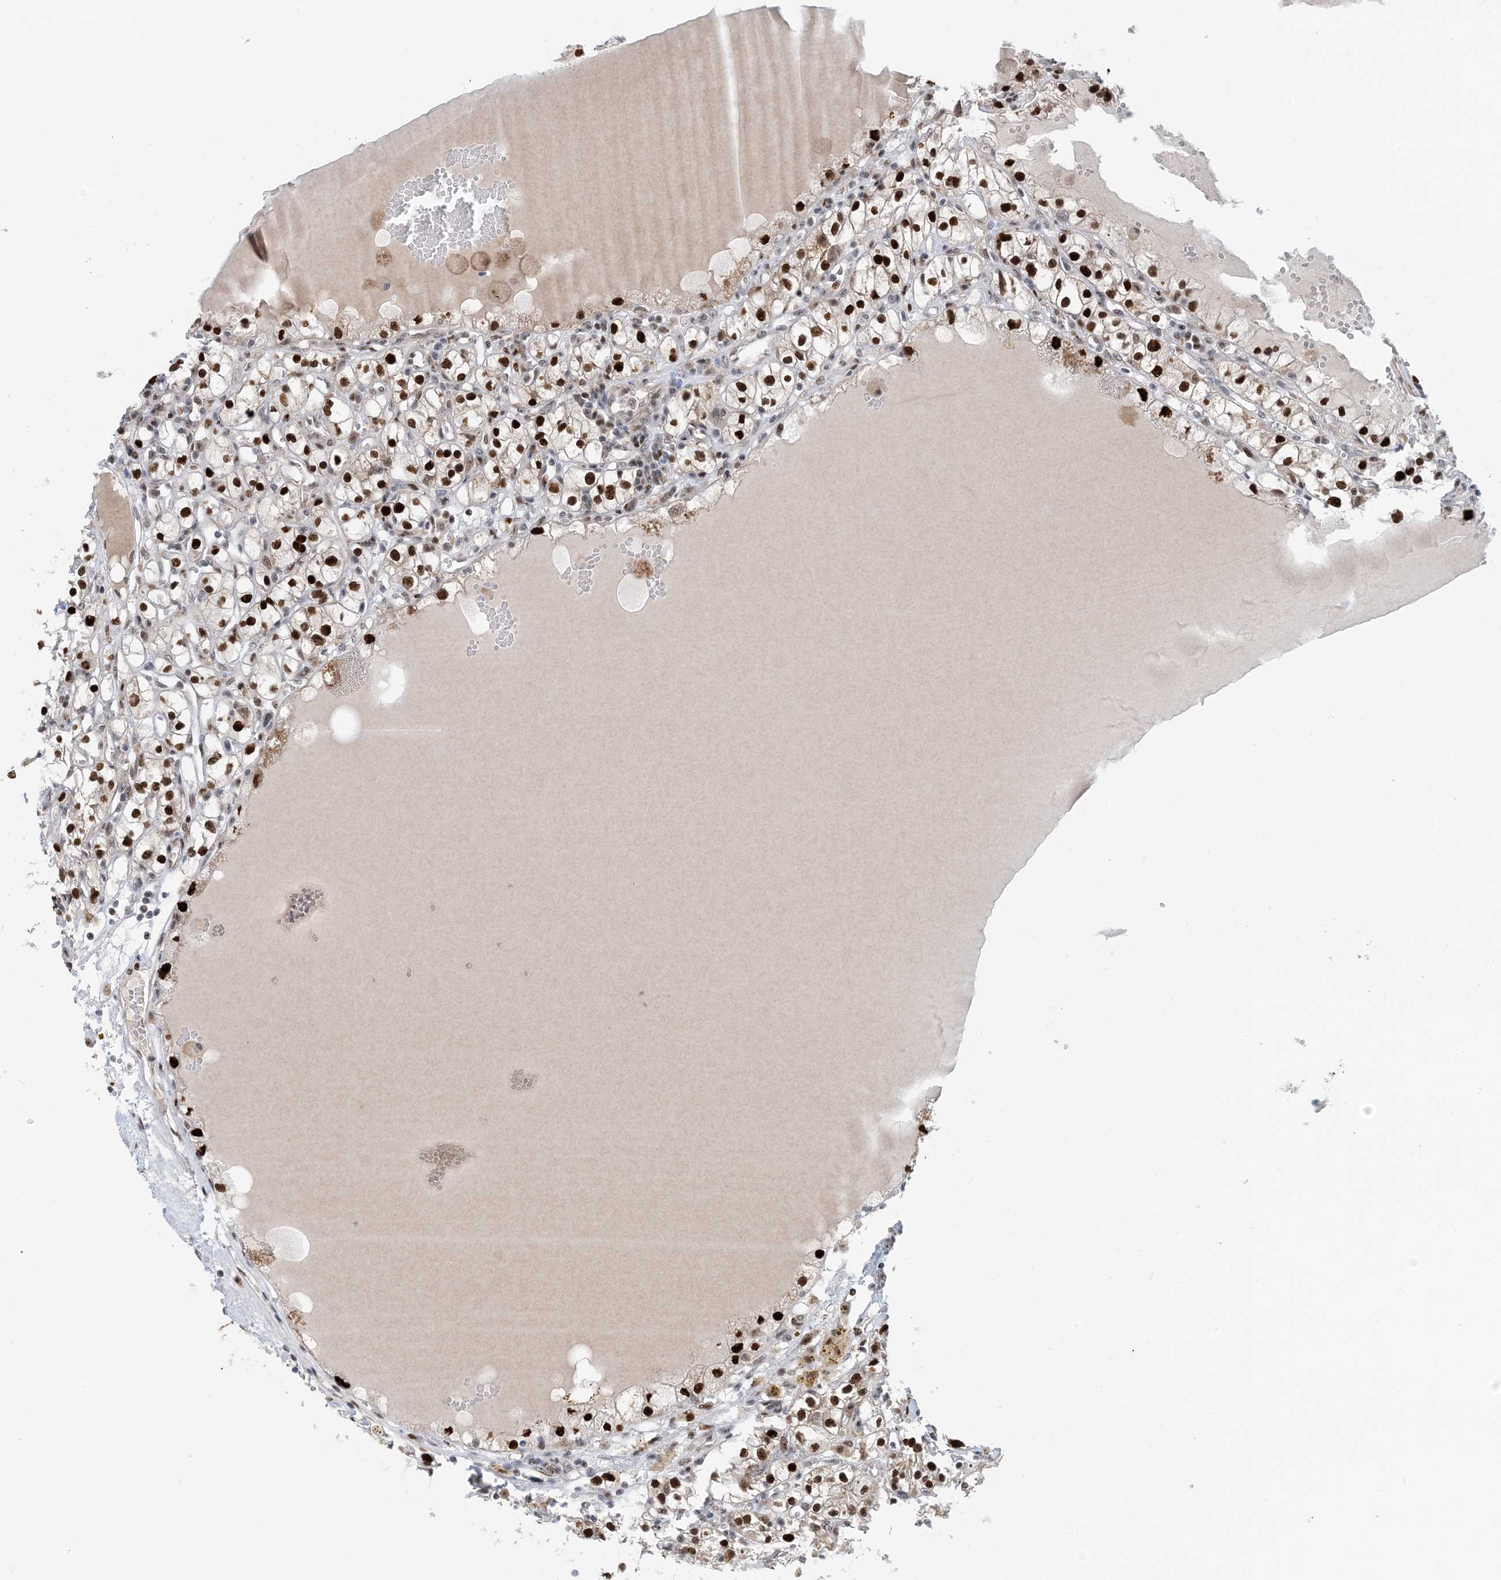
{"staining": {"intensity": "strong", "quantity": ">75%", "location": "nuclear"}, "tissue": "renal cancer", "cell_type": "Tumor cells", "image_type": "cancer", "snomed": [{"axis": "morphology", "description": "Adenocarcinoma, NOS"}, {"axis": "topography", "description": "Kidney"}], "caption": "Immunohistochemical staining of renal adenocarcinoma reveals high levels of strong nuclear protein positivity in about >75% of tumor cells.", "gene": "HEMK1", "patient": {"sex": "male", "age": 56}}